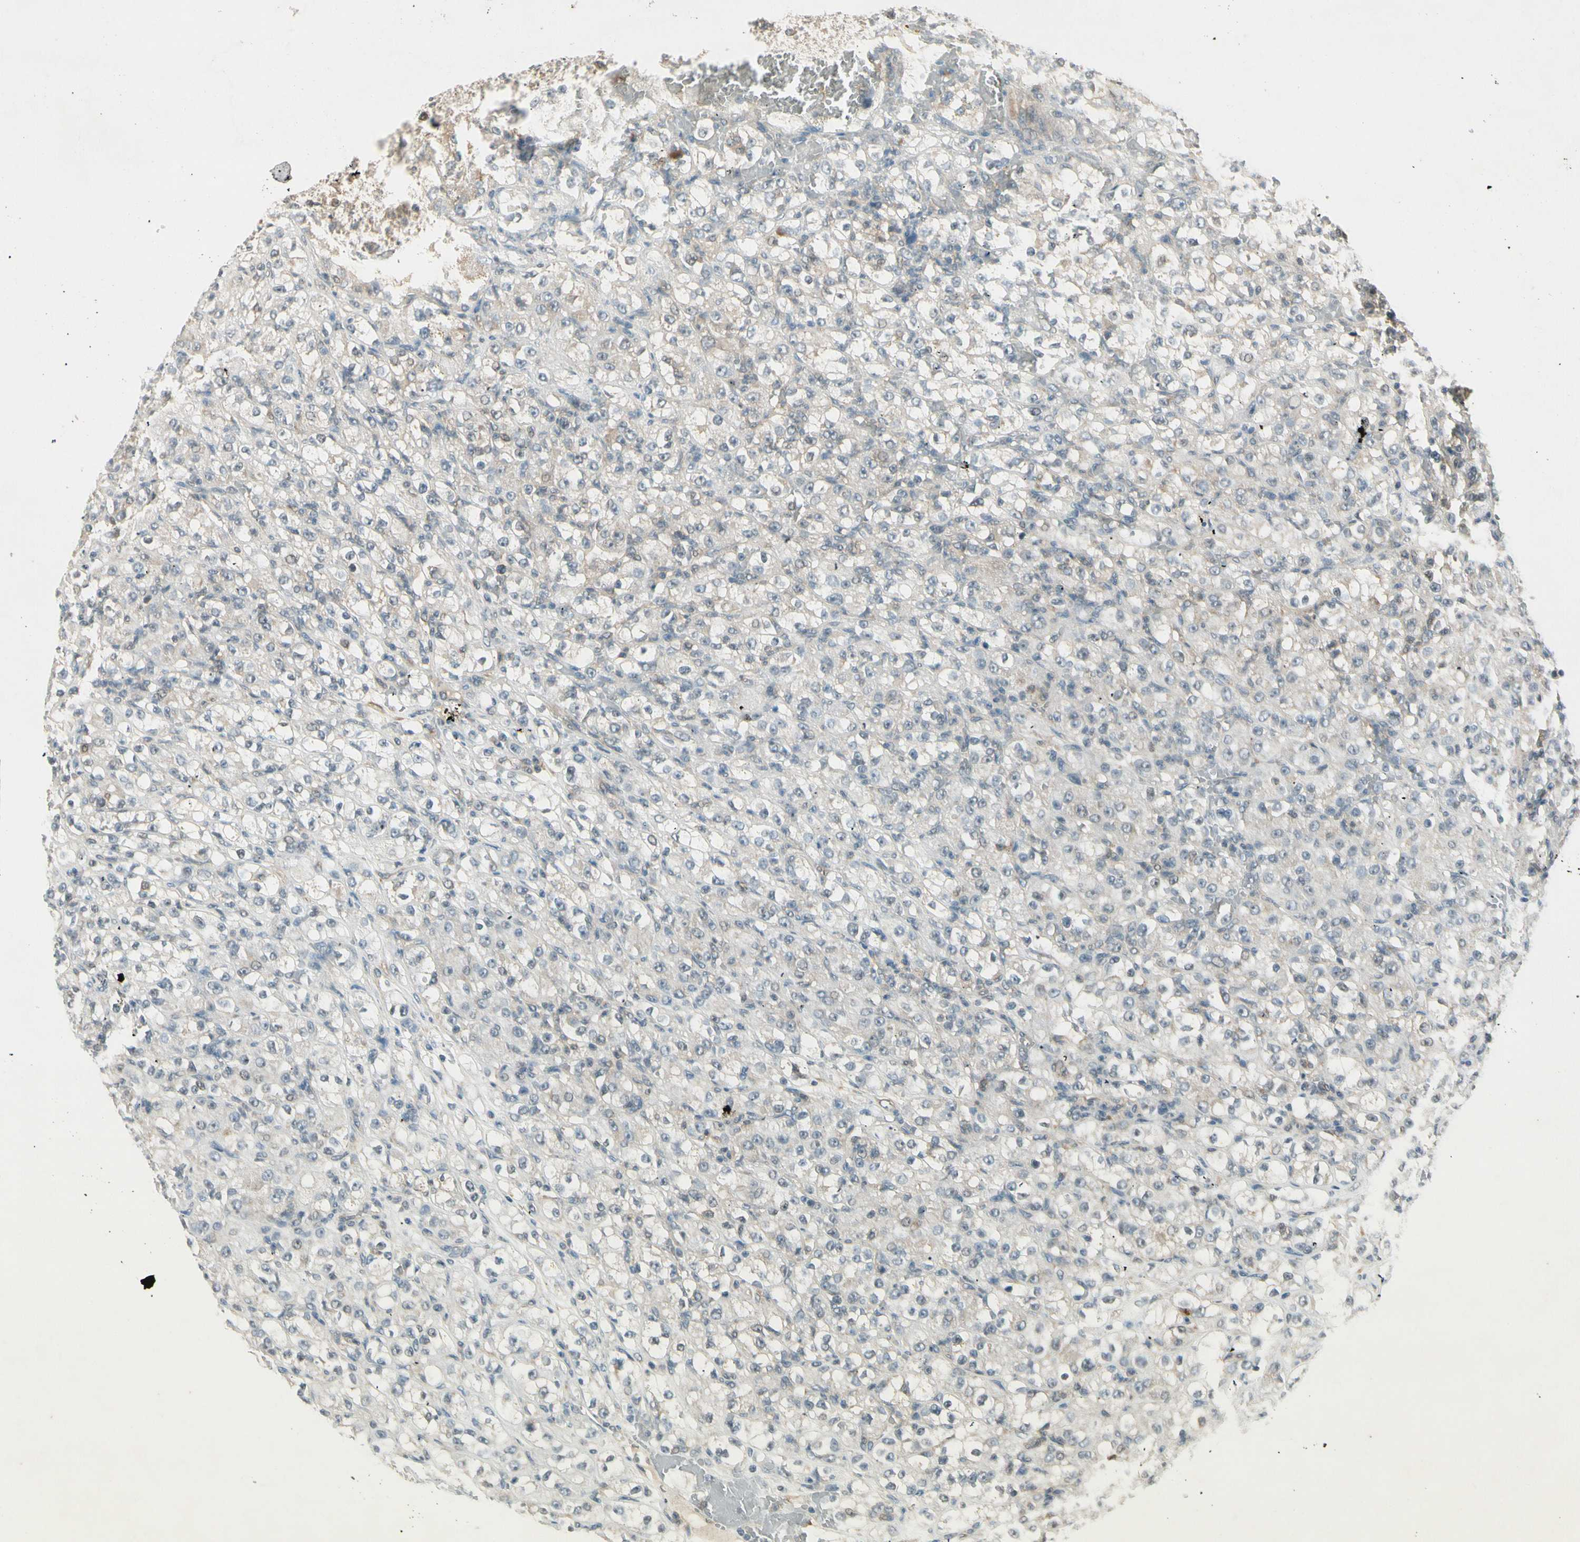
{"staining": {"intensity": "weak", "quantity": "25%-75%", "location": "cytoplasmic/membranous"}, "tissue": "renal cancer", "cell_type": "Tumor cells", "image_type": "cancer", "snomed": [{"axis": "morphology", "description": "Normal tissue, NOS"}, {"axis": "morphology", "description": "Adenocarcinoma, NOS"}, {"axis": "topography", "description": "Kidney"}], "caption": "A micrograph of renal cancer (adenocarcinoma) stained for a protein exhibits weak cytoplasmic/membranous brown staining in tumor cells.", "gene": "IPO5", "patient": {"sex": "male", "age": 61}}